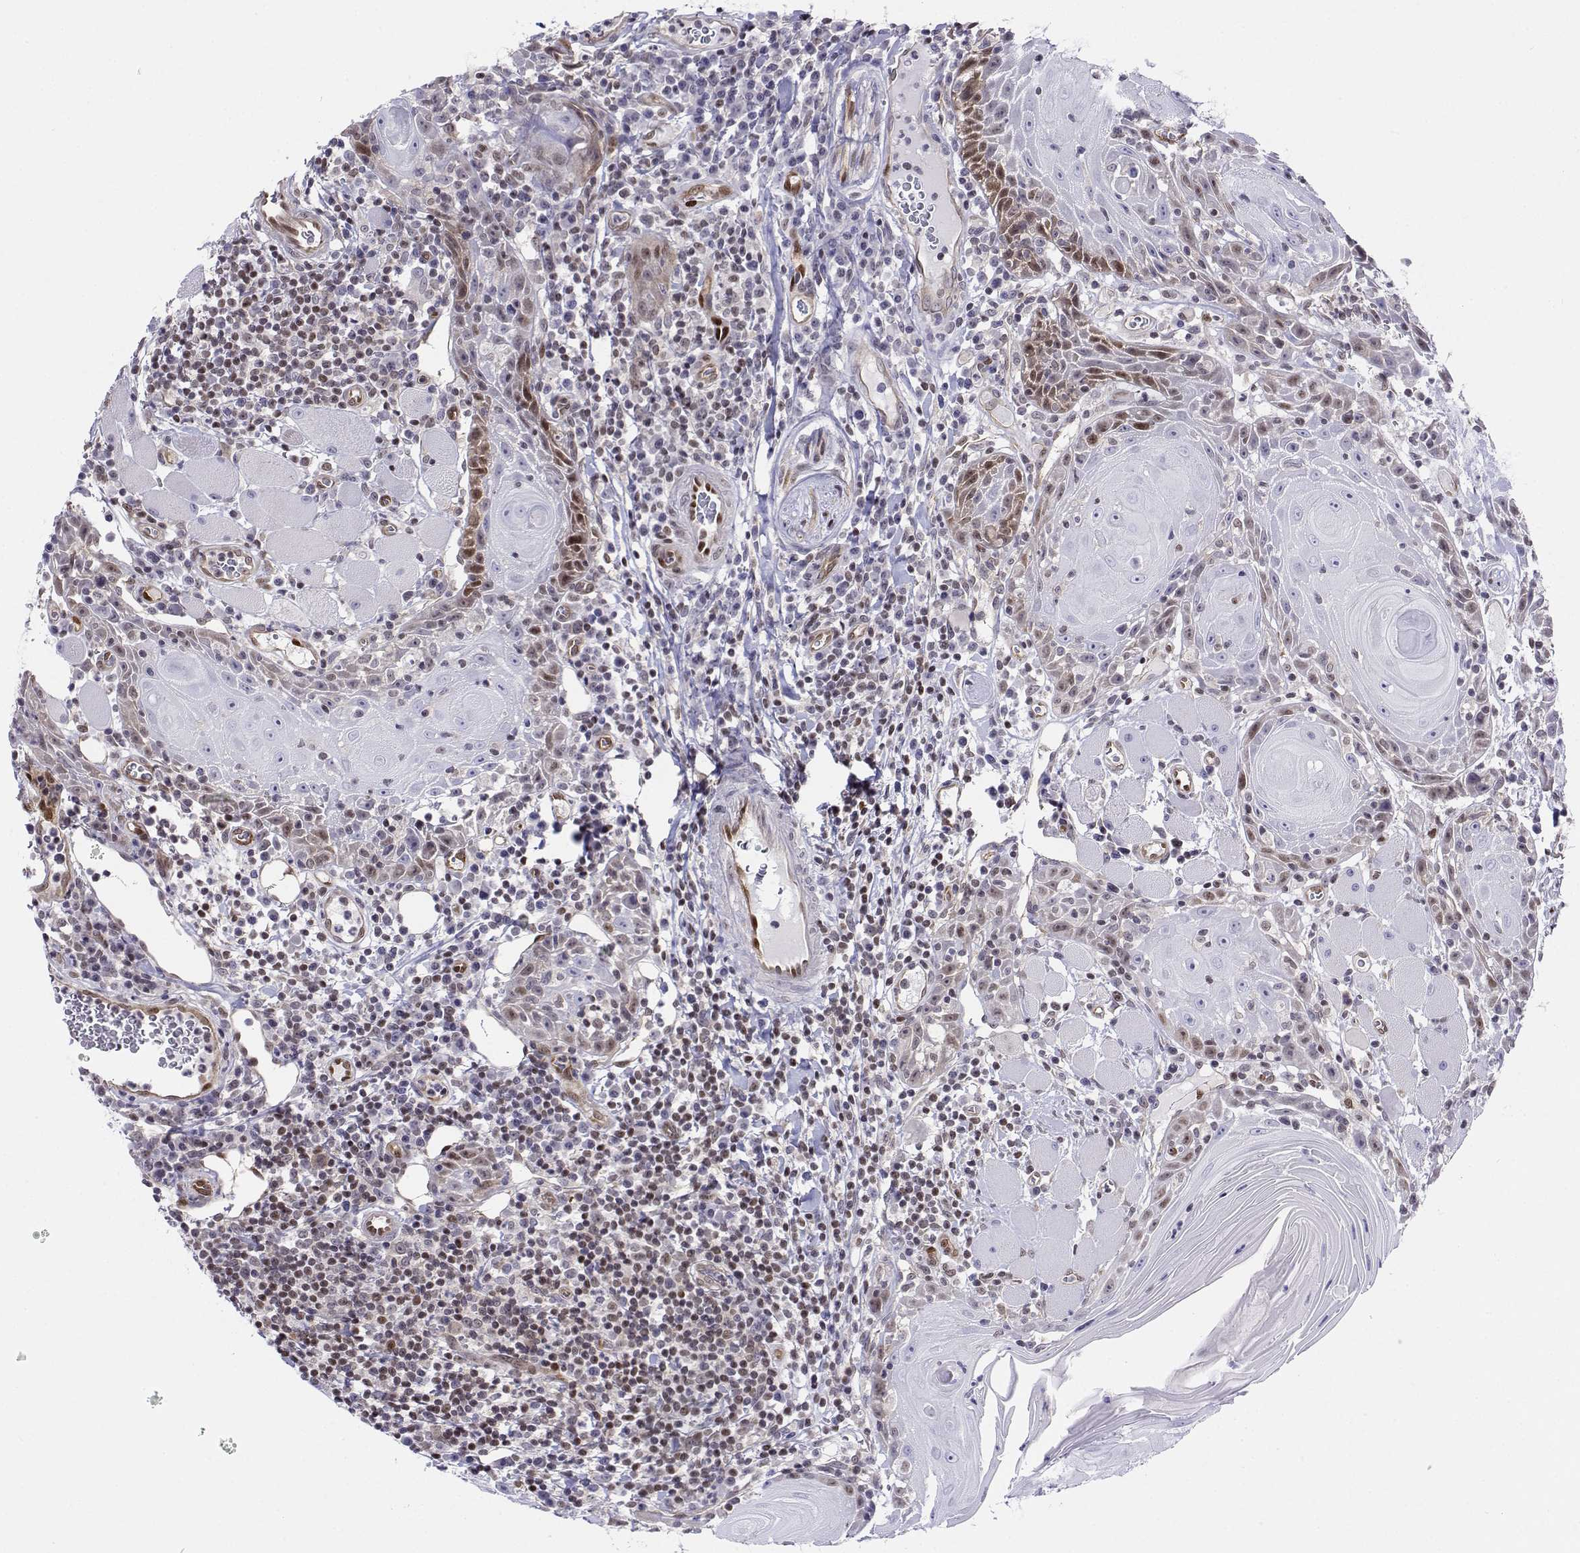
{"staining": {"intensity": "moderate", "quantity": "<25%", "location": "nuclear"}, "tissue": "head and neck cancer", "cell_type": "Tumor cells", "image_type": "cancer", "snomed": [{"axis": "morphology", "description": "Squamous cell carcinoma, NOS"}, {"axis": "topography", "description": "Head-Neck"}], "caption": "Protein expression analysis of human squamous cell carcinoma (head and neck) reveals moderate nuclear positivity in approximately <25% of tumor cells.", "gene": "ERF", "patient": {"sex": "male", "age": 52}}